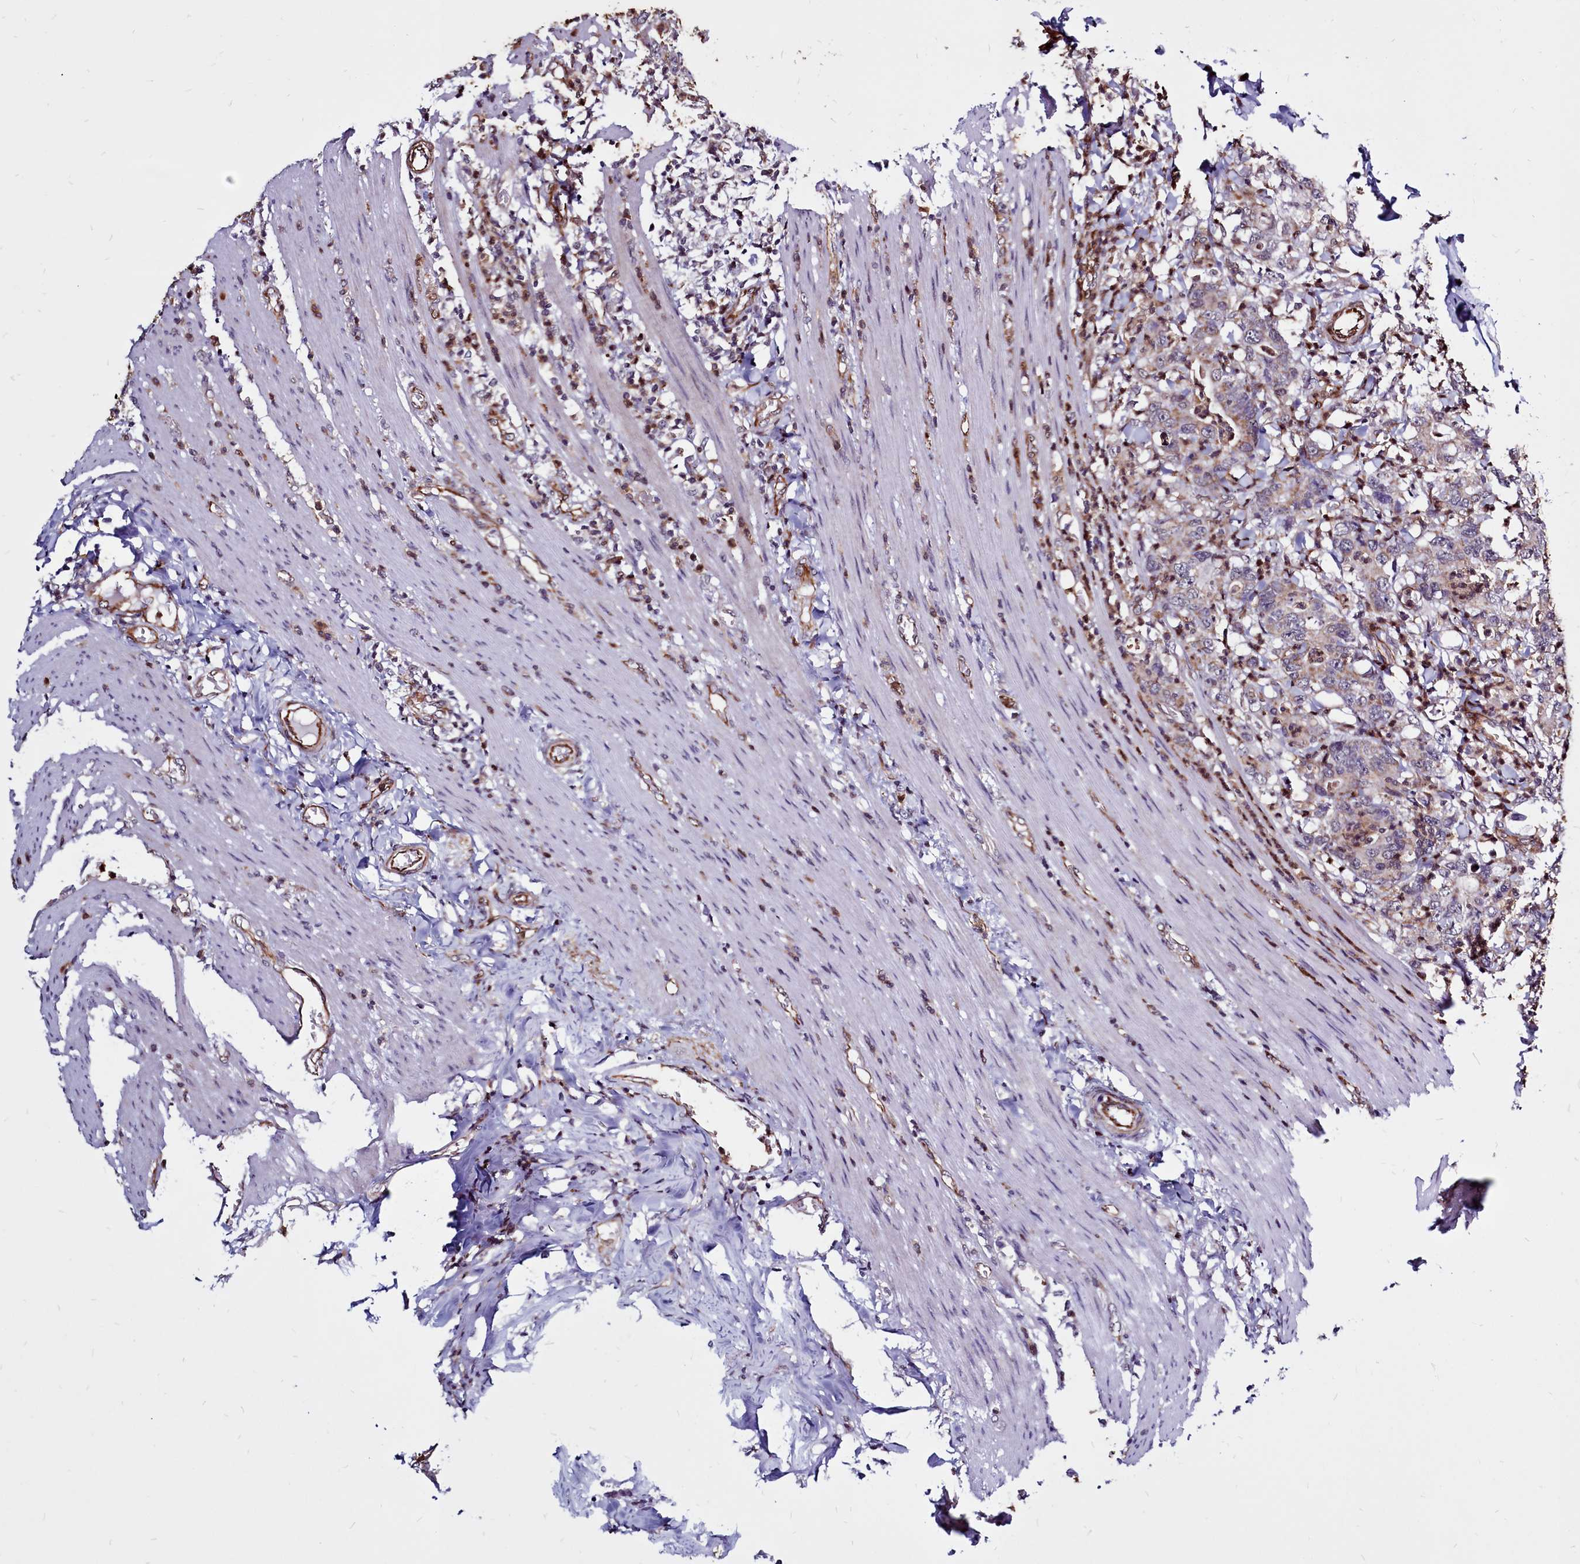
{"staining": {"intensity": "weak", "quantity": "25%-75%", "location": "cytoplasmic/membranous"}, "tissue": "colorectal cancer", "cell_type": "Tumor cells", "image_type": "cancer", "snomed": [{"axis": "morphology", "description": "Adenocarcinoma, NOS"}, {"axis": "topography", "description": "Colon"}], "caption": "Immunohistochemical staining of colorectal cancer displays weak cytoplasmic/membranous protein staining in approximately 25%-75% of tumor cells. The staining was performed using DAB (3,3'-diaminobenzidine) to visualize the protein expression in brown, while the nuclei were stained in blue with hematoxylin (Magnification: 20x).", "gene": "CLK3", "patient": {"sex": "female", "age": 75}}